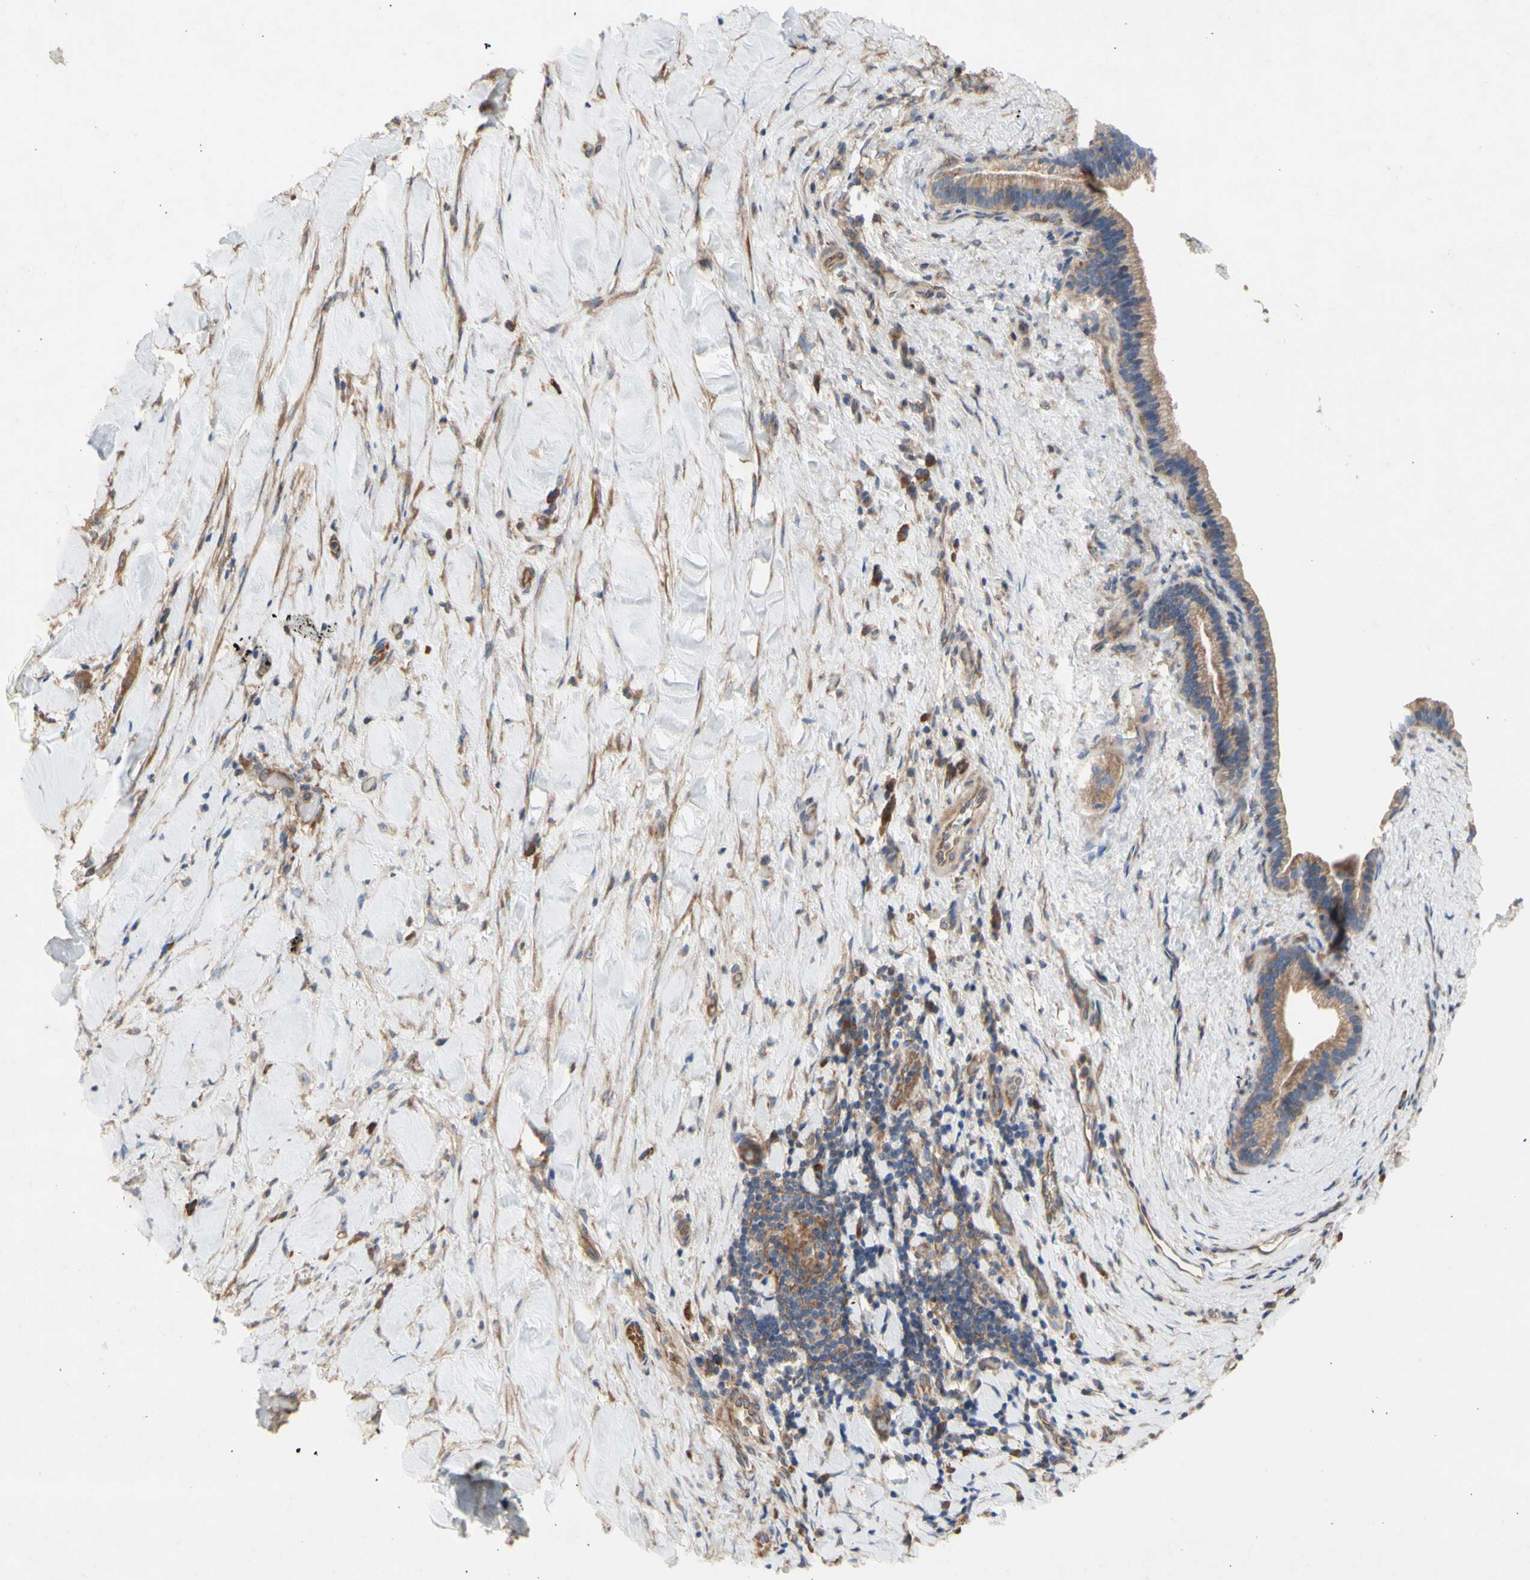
{"staining": {"intensity": "moderate", "quantity": "25%-75%", "location": "cytoplasmic/membranous"}, "tissue": "liver cancer", "cell_type": "Tumor cells", "image_type": "cancer", "snomed": [{"axis": "morphology", "description": "Cholangiocarcinoma"}, {"axis": "topography", "description": "Liver"}], "caption": "A brown stain shows moderate cytoplasmic/membranous expression of a protein in human liver cancer (cholangiocarcinoma) tumor cells. (DAB IHC with brightfield microscopy, high magnification).", "gene": "KLC1", "patient": {"sex": "female", "age": 67}}